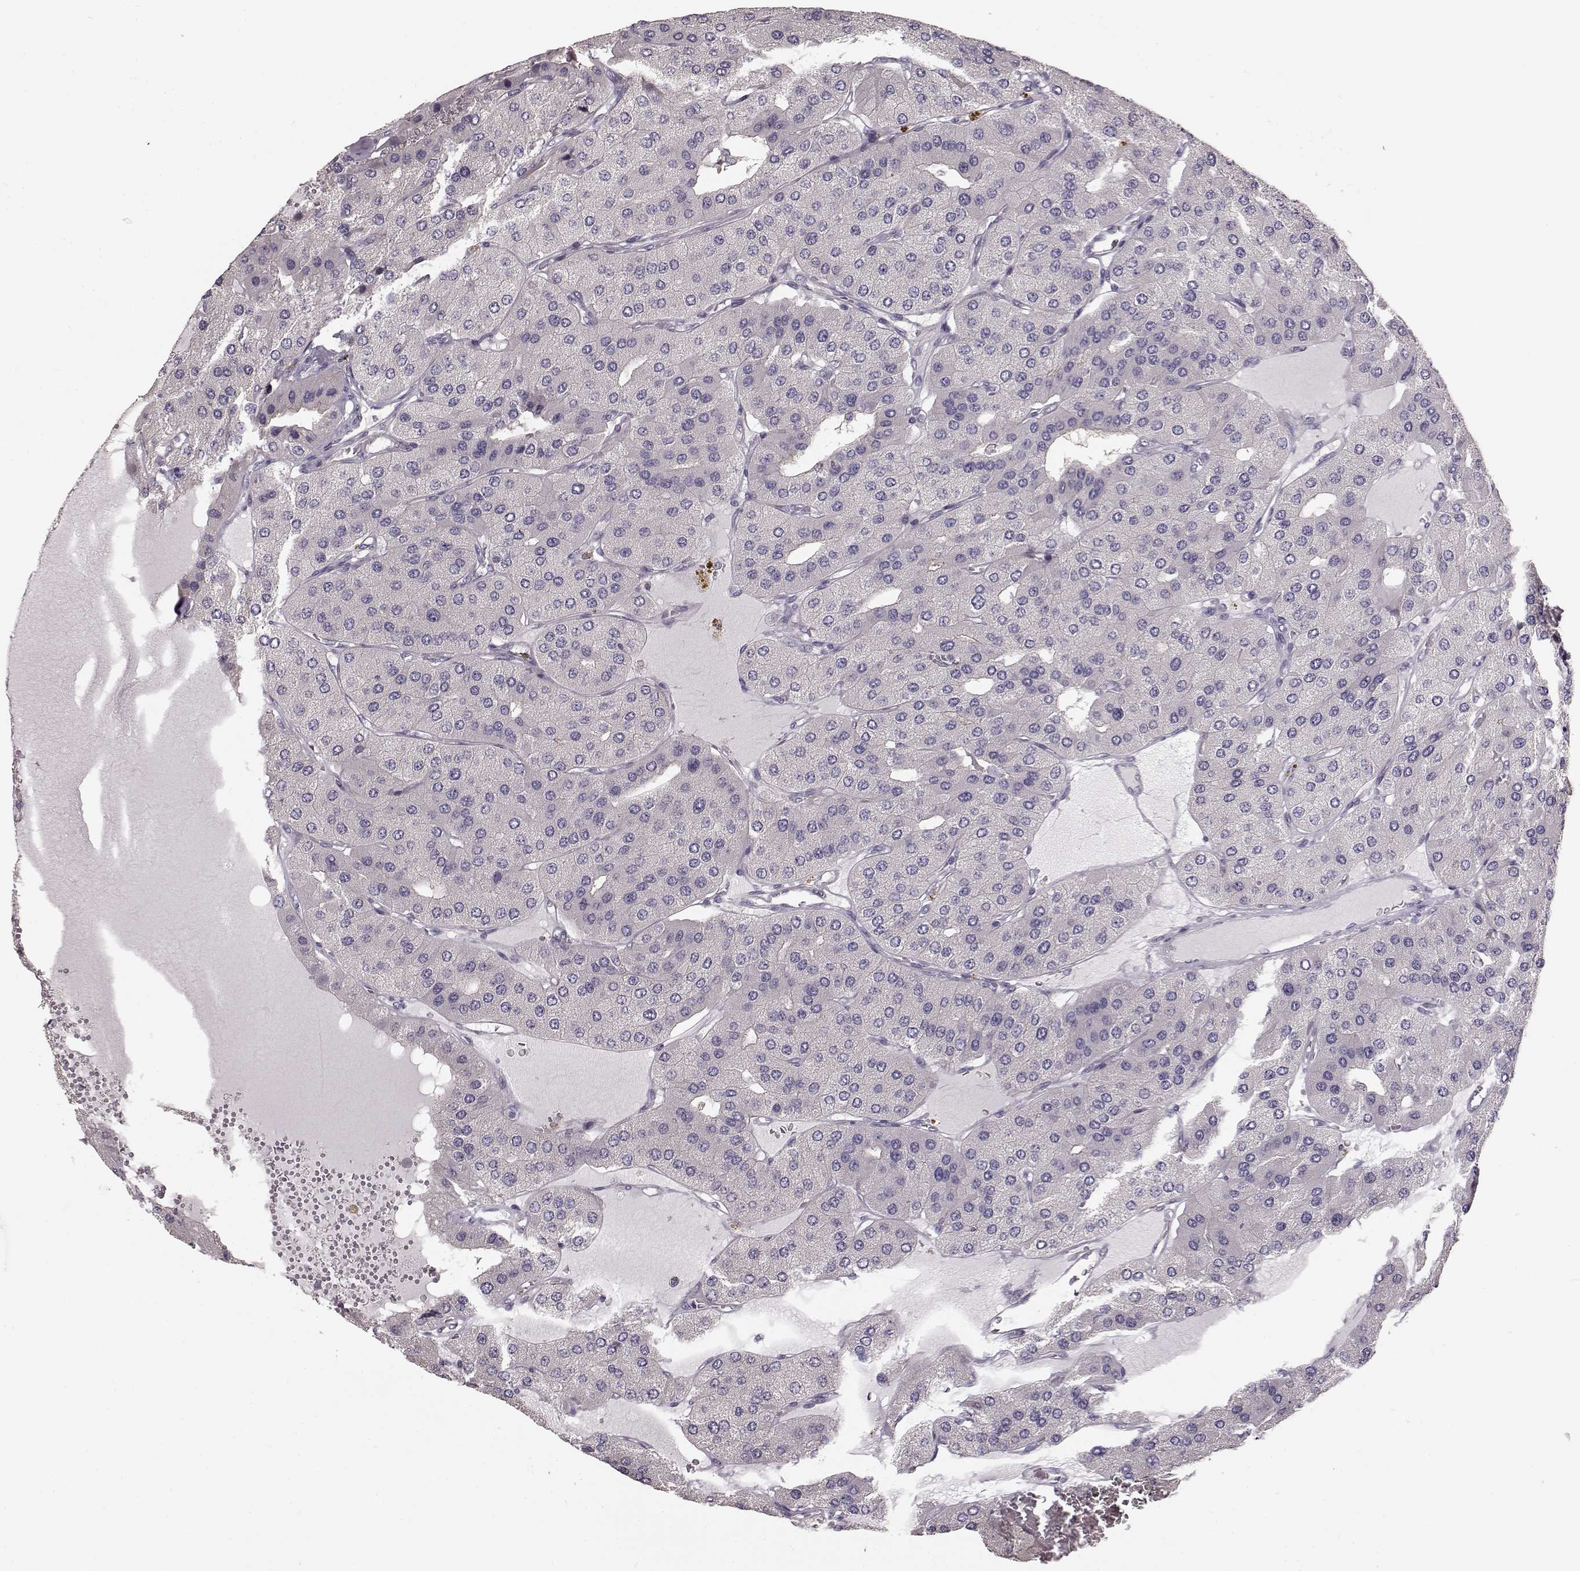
{"staining": {"intensity": "negative", "quantity": "none", "location": "none"}, "tissue": "parathyroid gland", "cell_type": "Glandular cells", "image_type": "normal", "snomed": [{"axis": "morphology", "description": "Normal tissue, NOS"}, {"axis": "morphology", "description": "Adenoma, NOS"}, {"axis": "topography", "description": "Parathyroid gland"}], "caption": "This is an immunohistochemistry histopathology image of normal parathyroid gland. There is no staining in glandular cells.", "gene": "GPR50", "patient": {"sex": "female", "age": 86}}